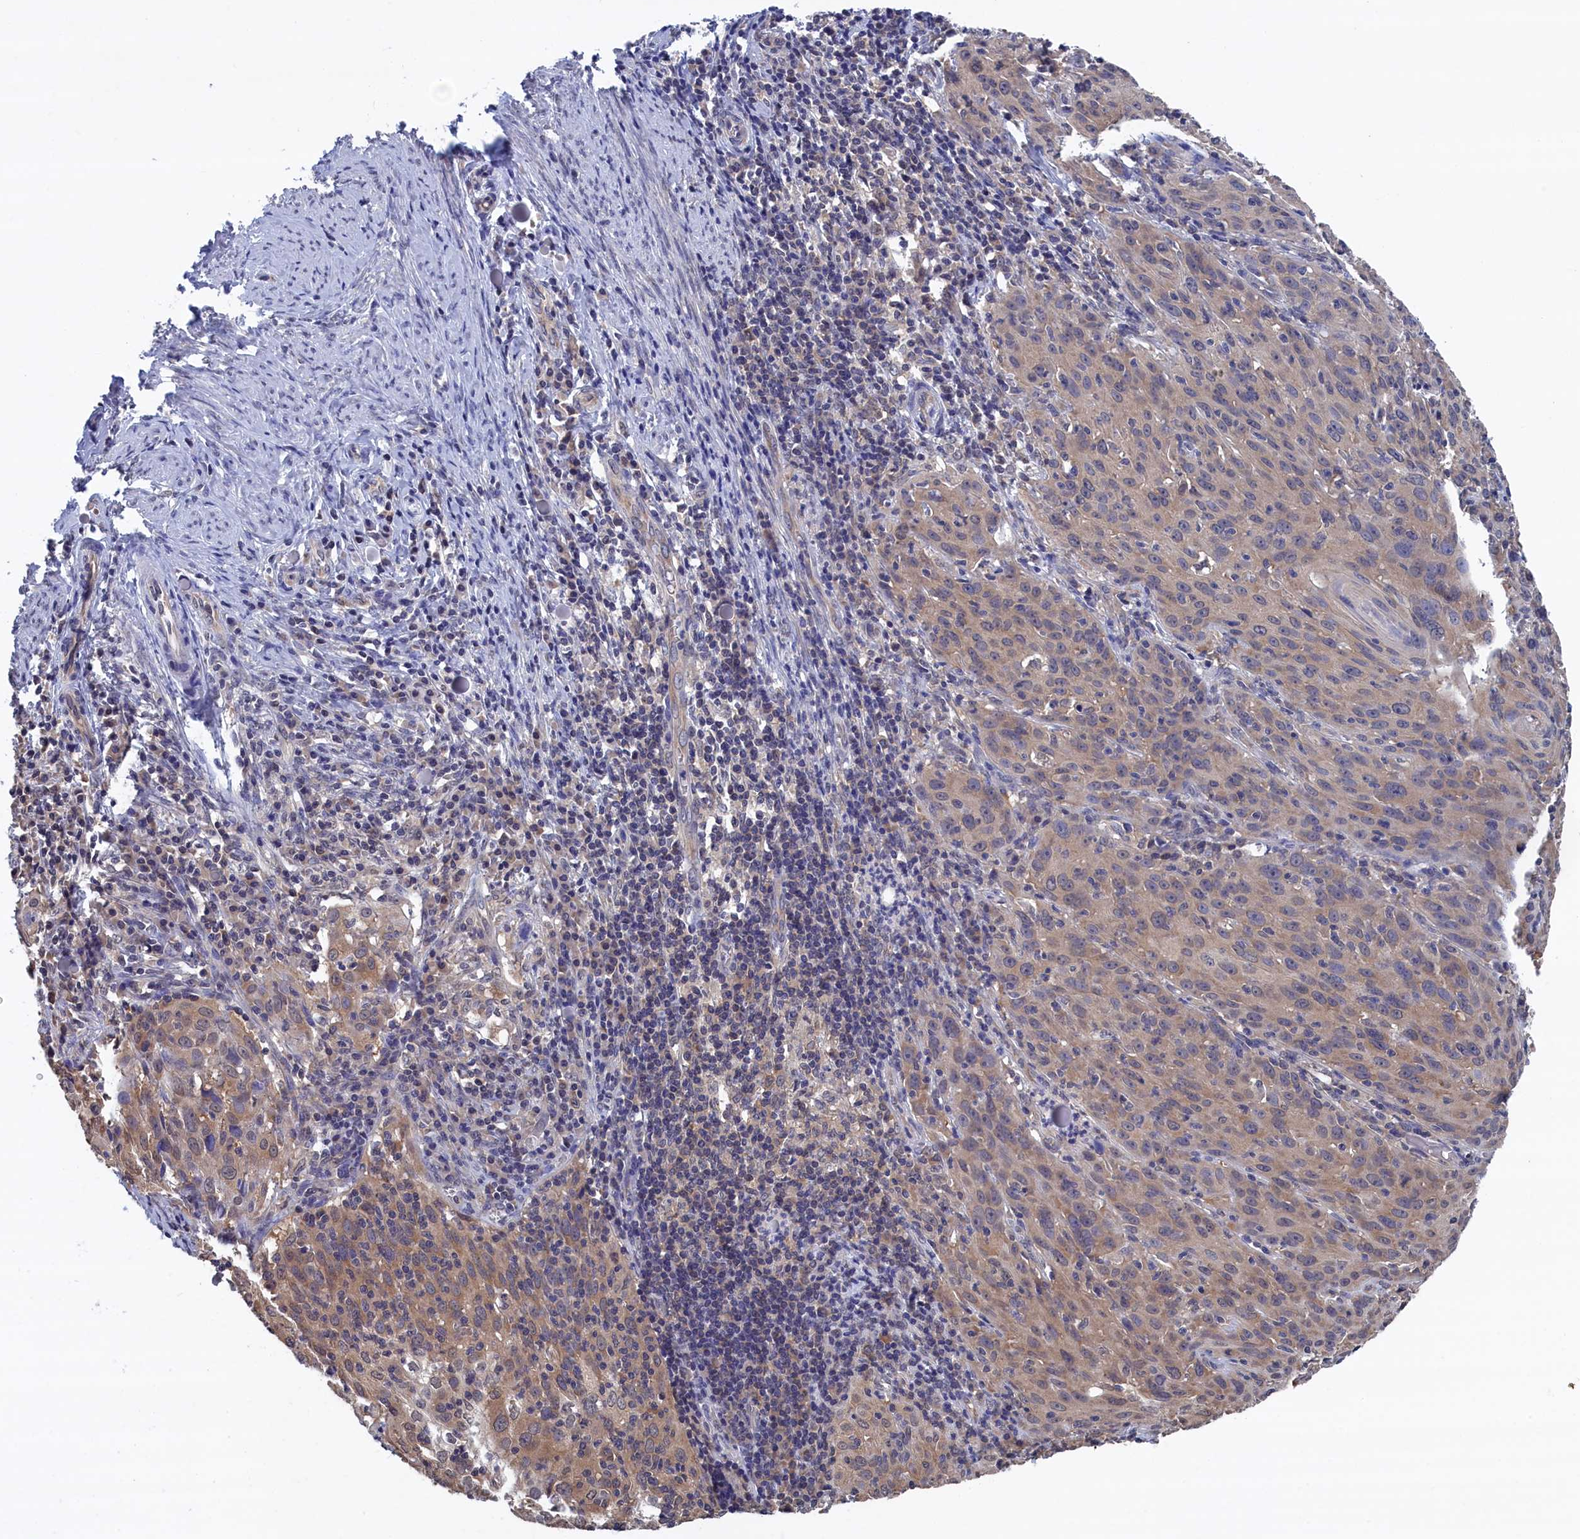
{"staining": {"intensity": "weak", "quantity": "25%-75%", "location": "cytoplasmic/membranous"}, "tissue": "cervical cancer", "cell_type": "Tumor cells", "image_type": "cancer", "snomed": [{"axis": "morphology", "description": "Squamous cell carcinoma, NOS"}, {"axis": "topography", "description": "Cervix"}], "caption": "An image of cervical cancer (squamous cell carcinoma) stained for a protein exhibits weak cytoplasmic/membranous brown staining in tumor cells.", "gene": "PGP", "patient": {"sex": "female", "age": 50}}